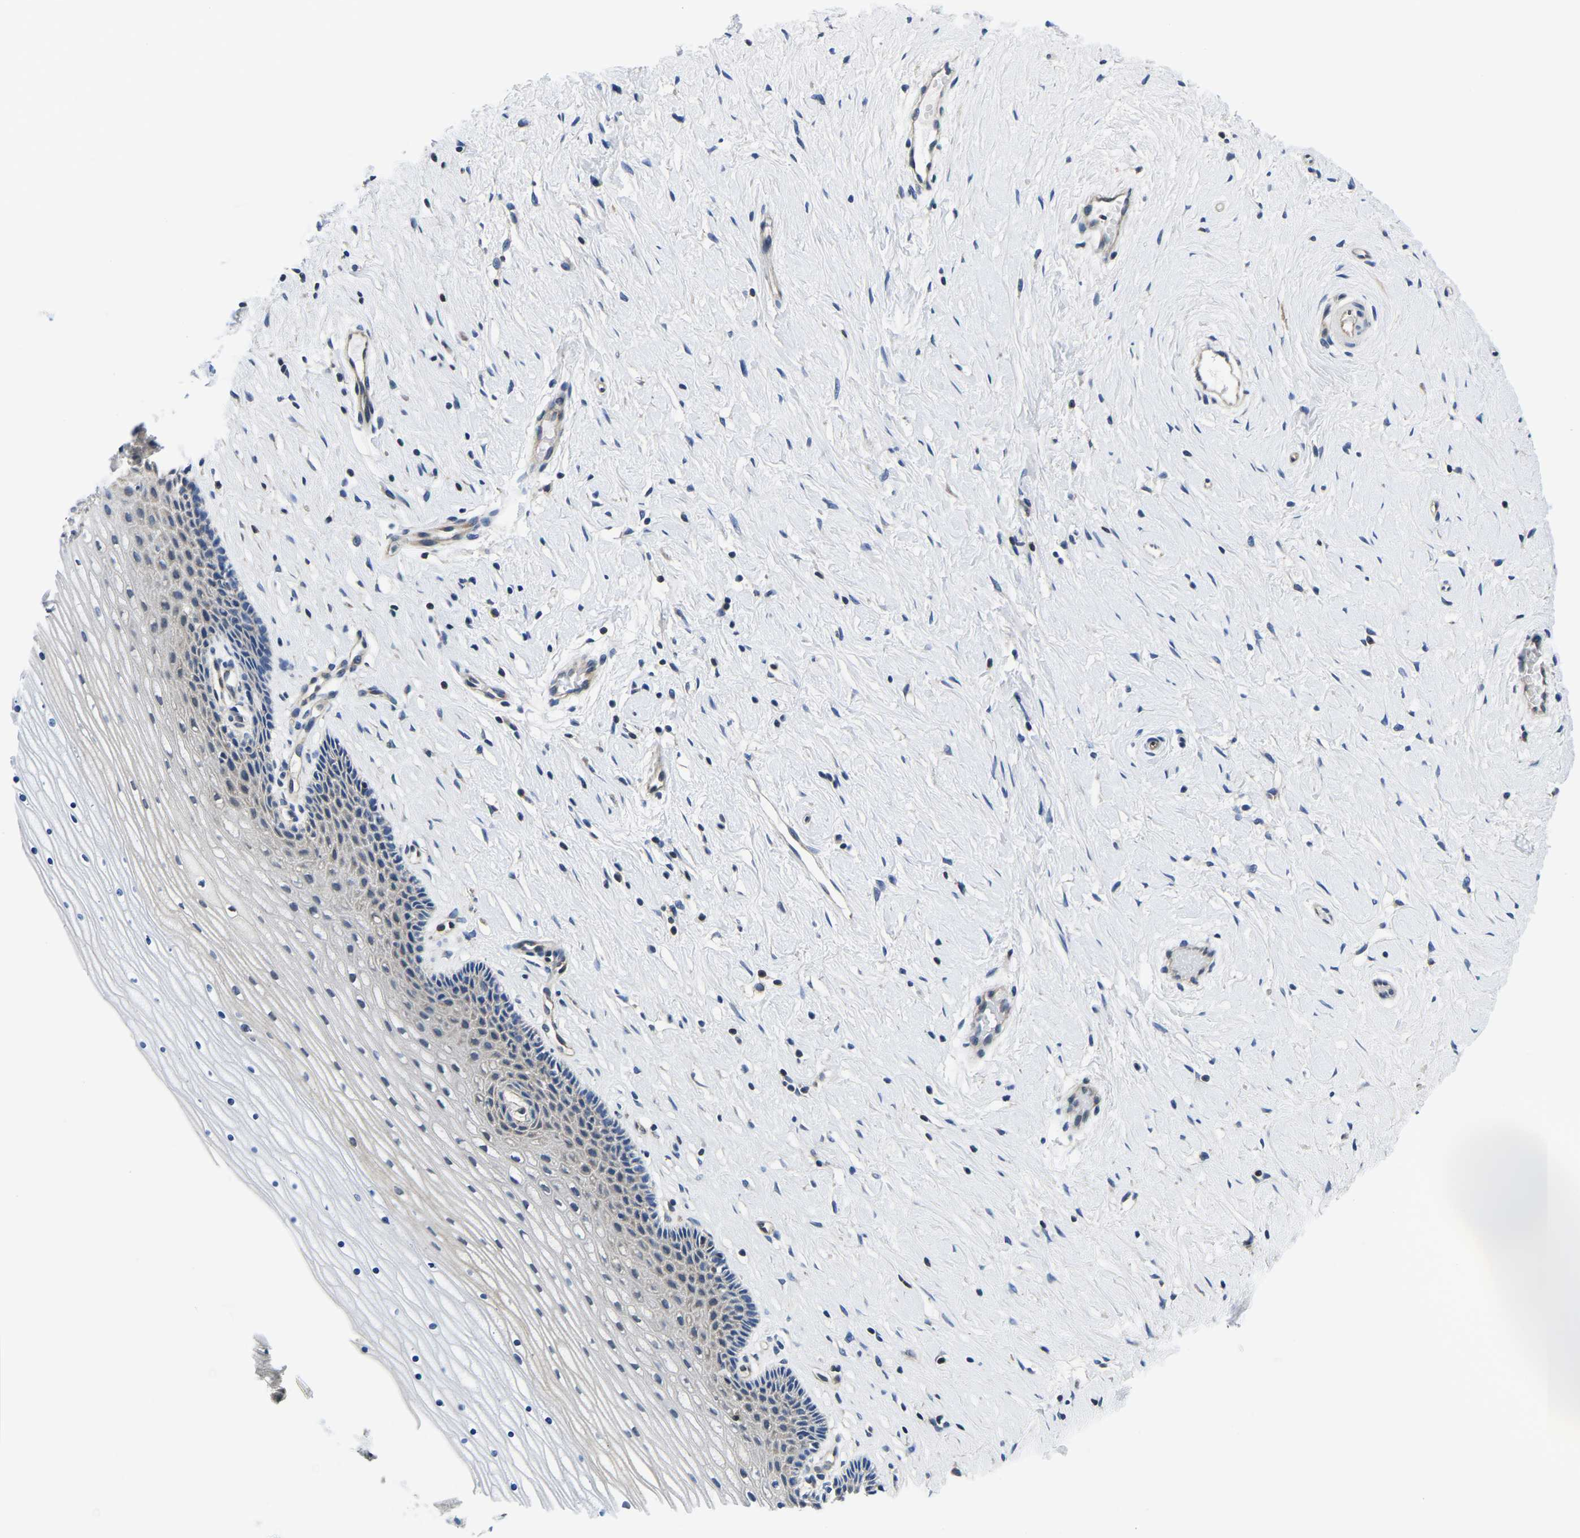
{"staining": {"intensity": "weak", "quantity": "<25%", "location": "cytoplasmic/membranous"}, "tissue": "cervix", "cell_type": "Glandular cells", "image_type": "normal", "snomed": [{"axis": "morphology", "description": "Normal tissue, NOS"}, {"axis": "topography", "description": "Cervix"}], "caption": "Image shows no protein positivity in glandular cells of benign cervix.", "gene": "GSK3B", "patient": {"sex": "female", "age": 39}}